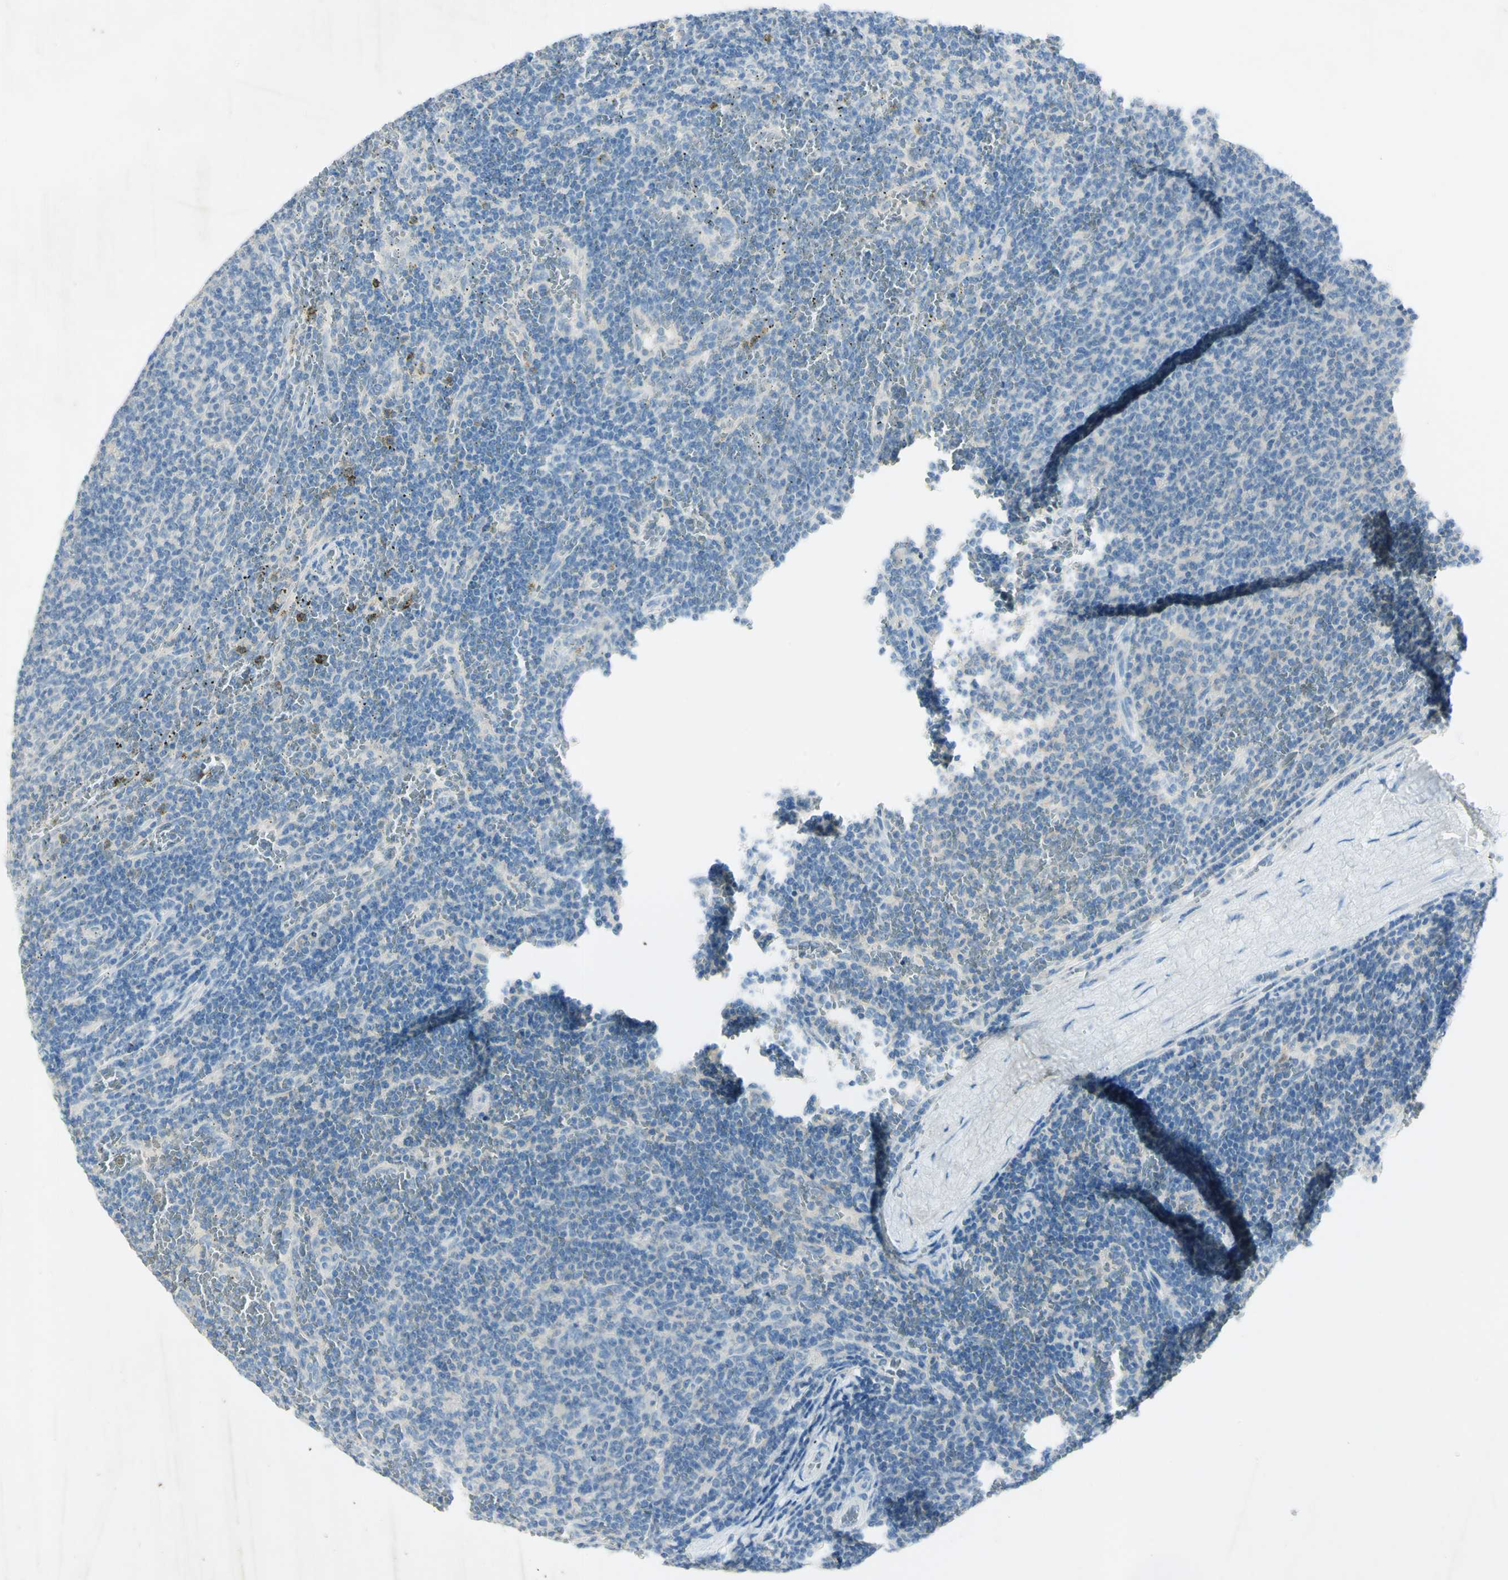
{"staining": {"intensity": "negative", "quantity": "none", "location": "none"}, "tissue": "lymphoma", "cell_type": "Tumor cells", "image_type": "cancer", "snomed": [{"axis": "morphology", "description": "Malignant lymphoma, non-Hodgkin's type, Low grade"}, {"axis": "topography", "description": "Spleen"}], "caption": "Tumor cells are negative for protein expression in human lymphoma.", "gene": "GDF15", "patient": {"sex": "female", "age": 50}}